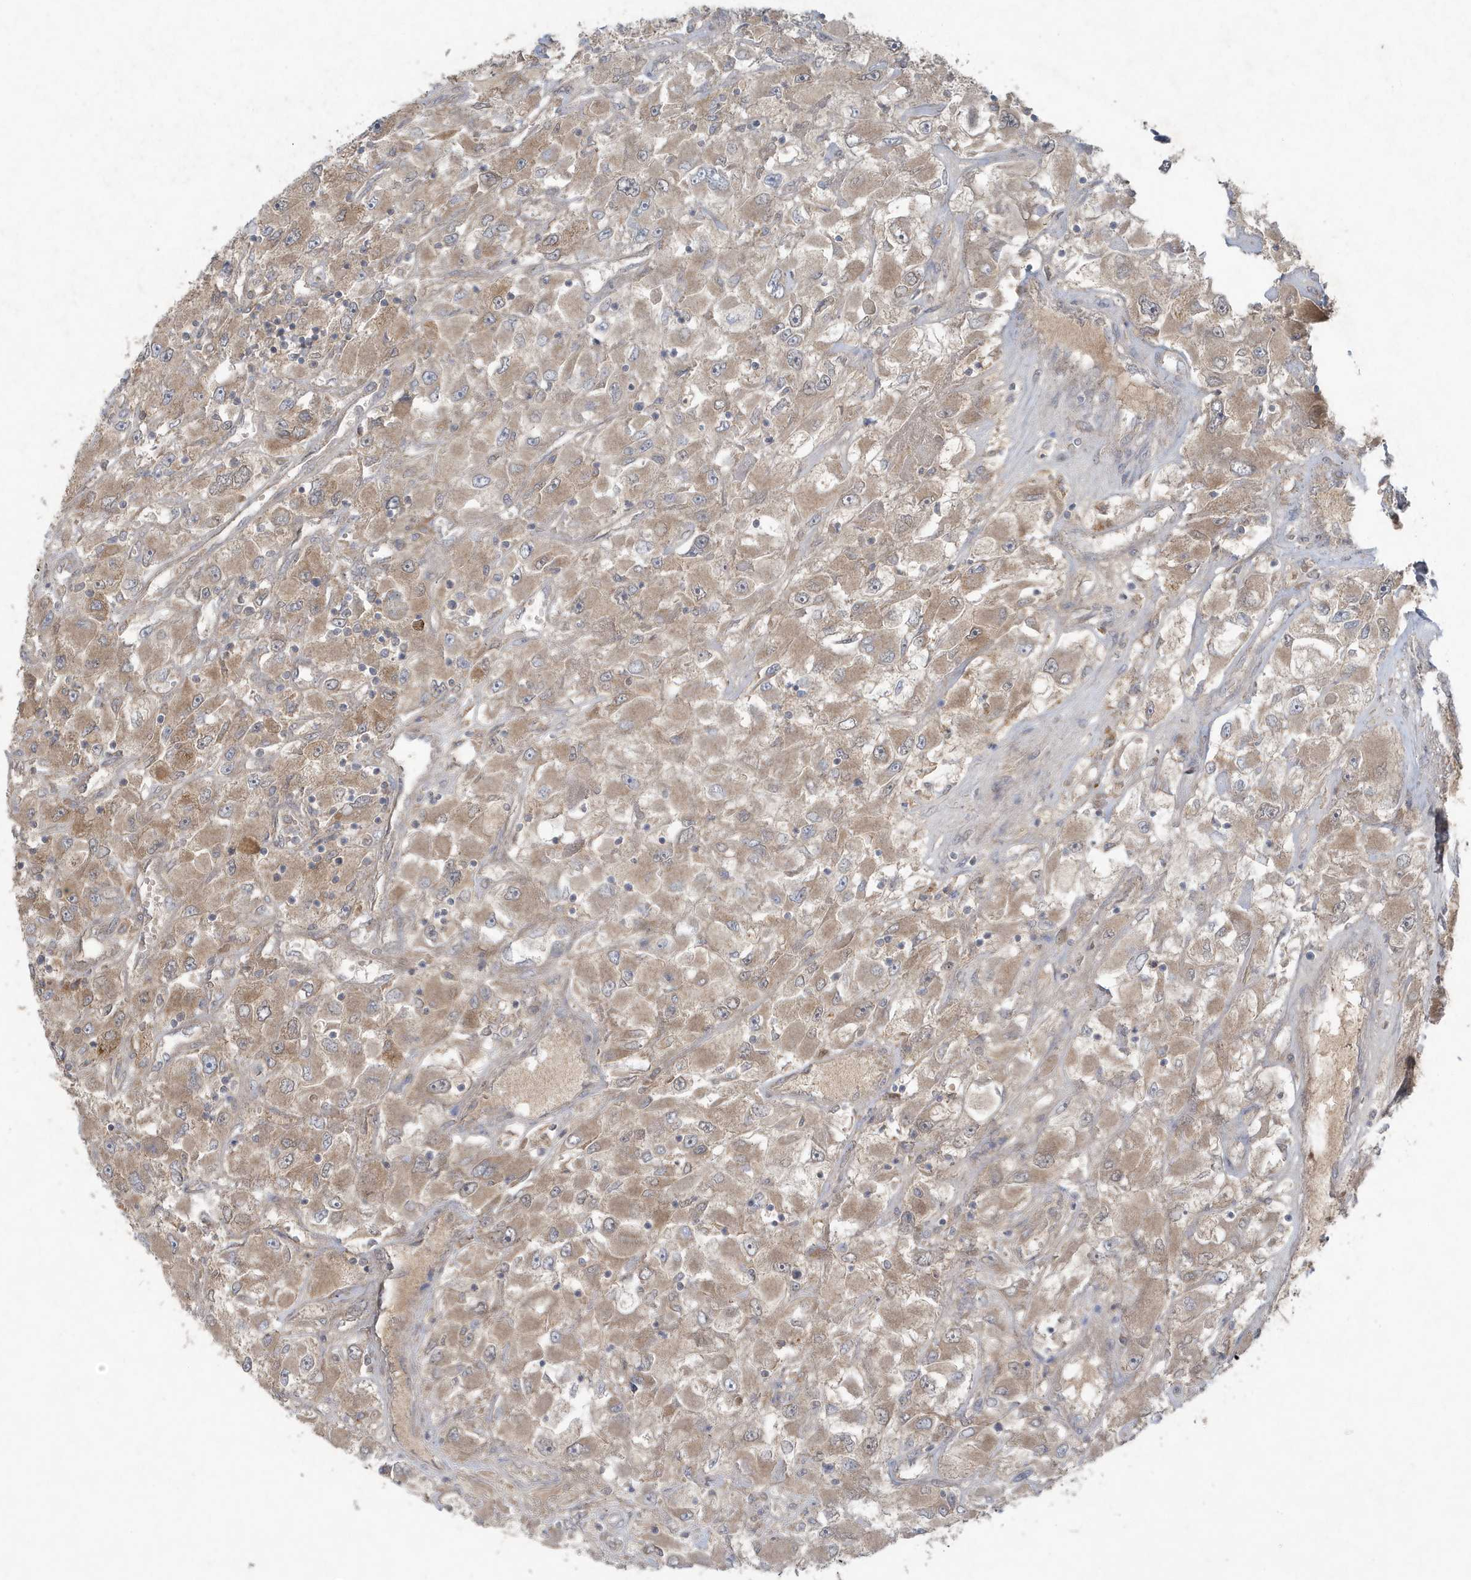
{"staining": {"intensity": "moderate", "quantity": ">75%", "location": "cytoplasmic/membranous"}, "tissue": "renal cancer", "cell_type": "Tumor cells", "image_type": "cancer", "snomed": [{"axis": "morphology", "description": "Adenocarcinoma, NOS"}, {"axis": "topography", "description": "Kidney"}], "caption": "The histopathology image reveals staining of renal adenocarcinoma, revealing moderate cytoplasmic/membranous protein staining (brown color) within tumor cells.", "gene": "C1RL", "patient": {"sex": "female", "age": 52}}